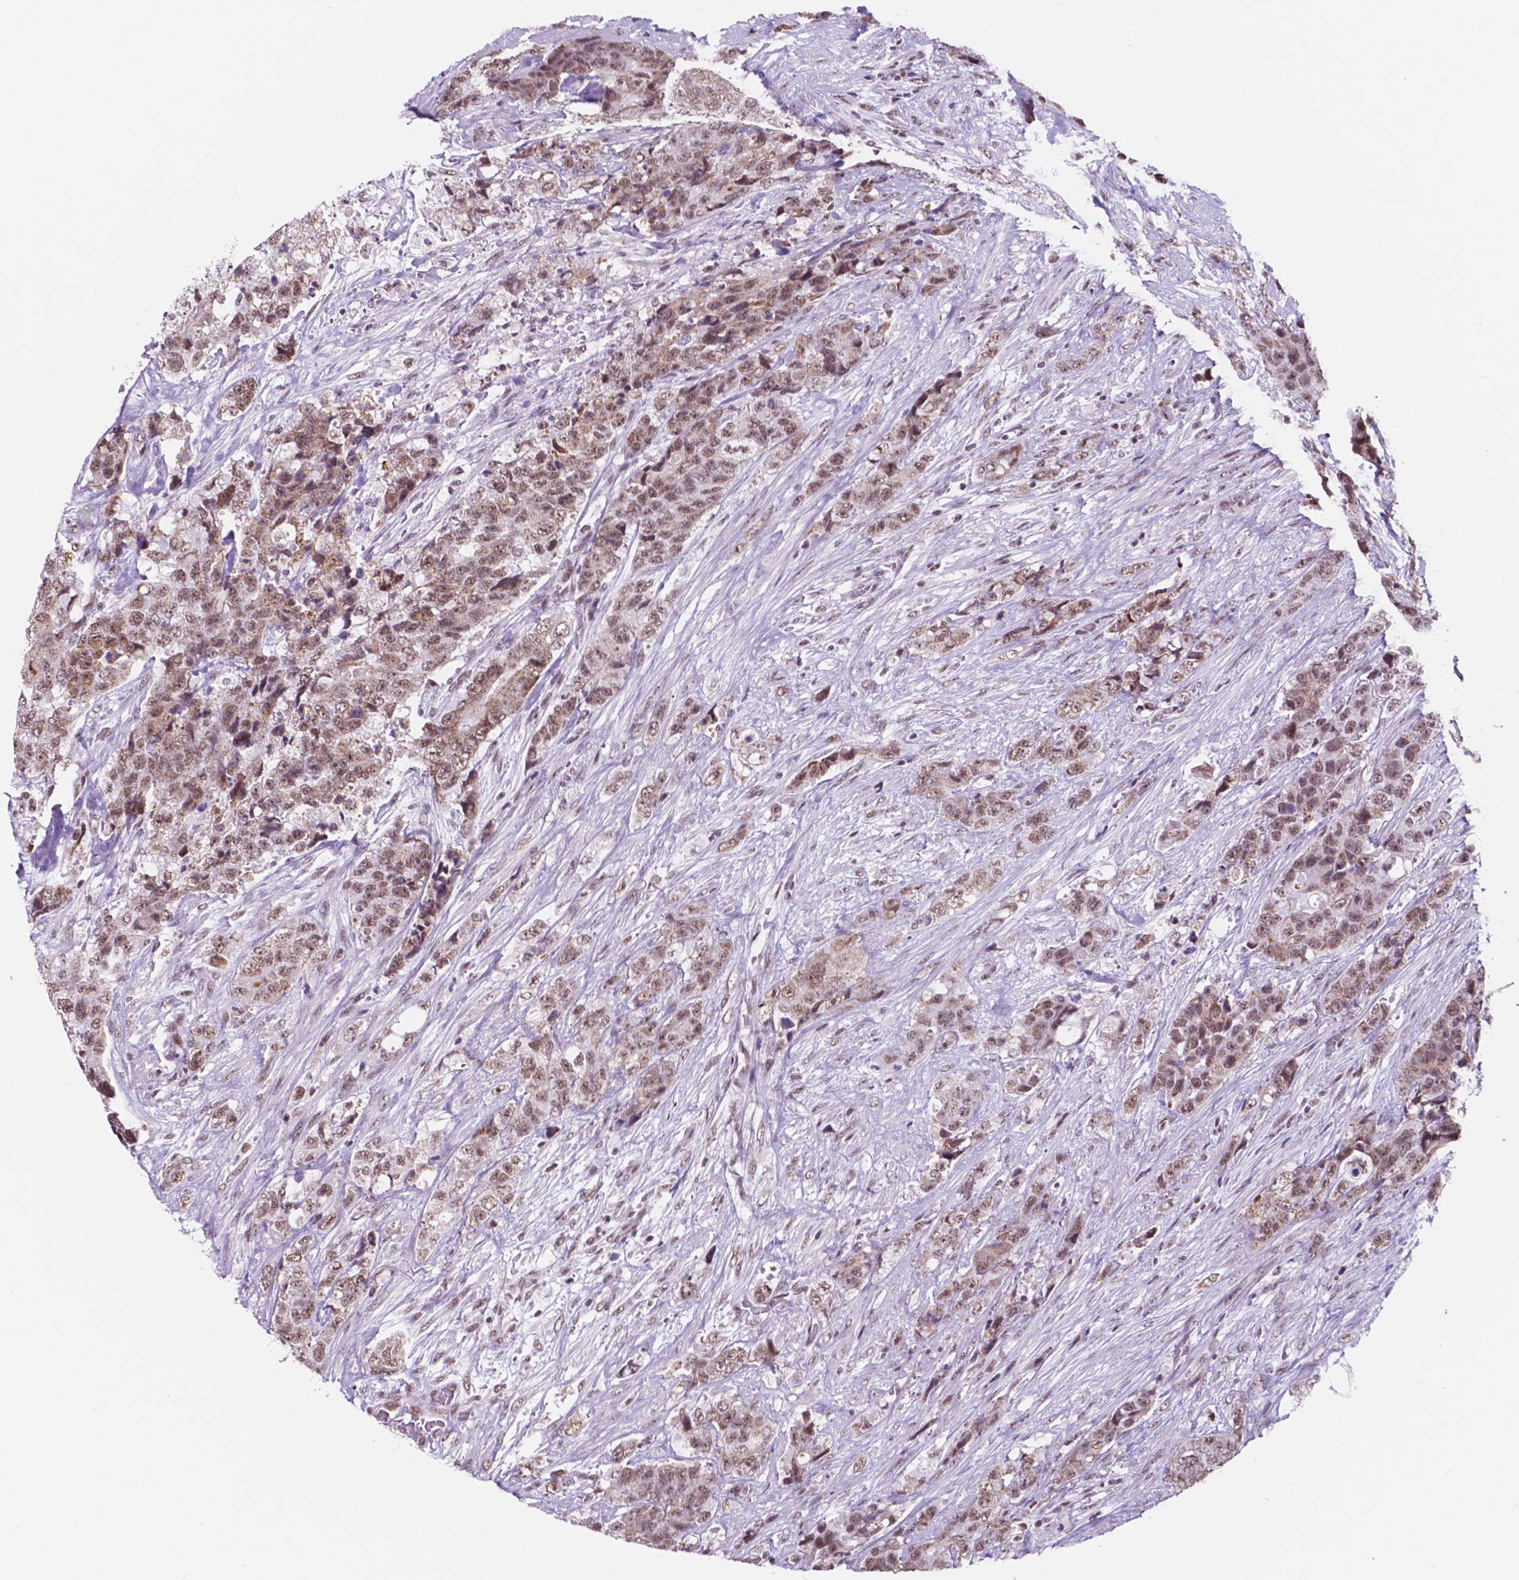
{"staining": {"intensity": "moderate", "quantity": ">75%", "location": "cytoplasmic/membranous,nuclear"}, "tissue": "urothelial cancer", "cell_type": "Tumor cells", "image_type": "cancer", "snomed": [{"axis": "morphology", "description": "Urothelial carcinoma, High grade"}, {"axis": "topography", "description": "Urinary bladder"}], "caption": "Immunohistochemical staining of human high-grade urothelial carcinoma exhibits medium levels of moderate cytoplasmic/membranous and nuclear positivity in about >75% of tumor cells. The protein is shown in brown color, while the nuclei are stained blue.", "gene": "BCAS2", "patient": {"sex": "female", "age": 78}}